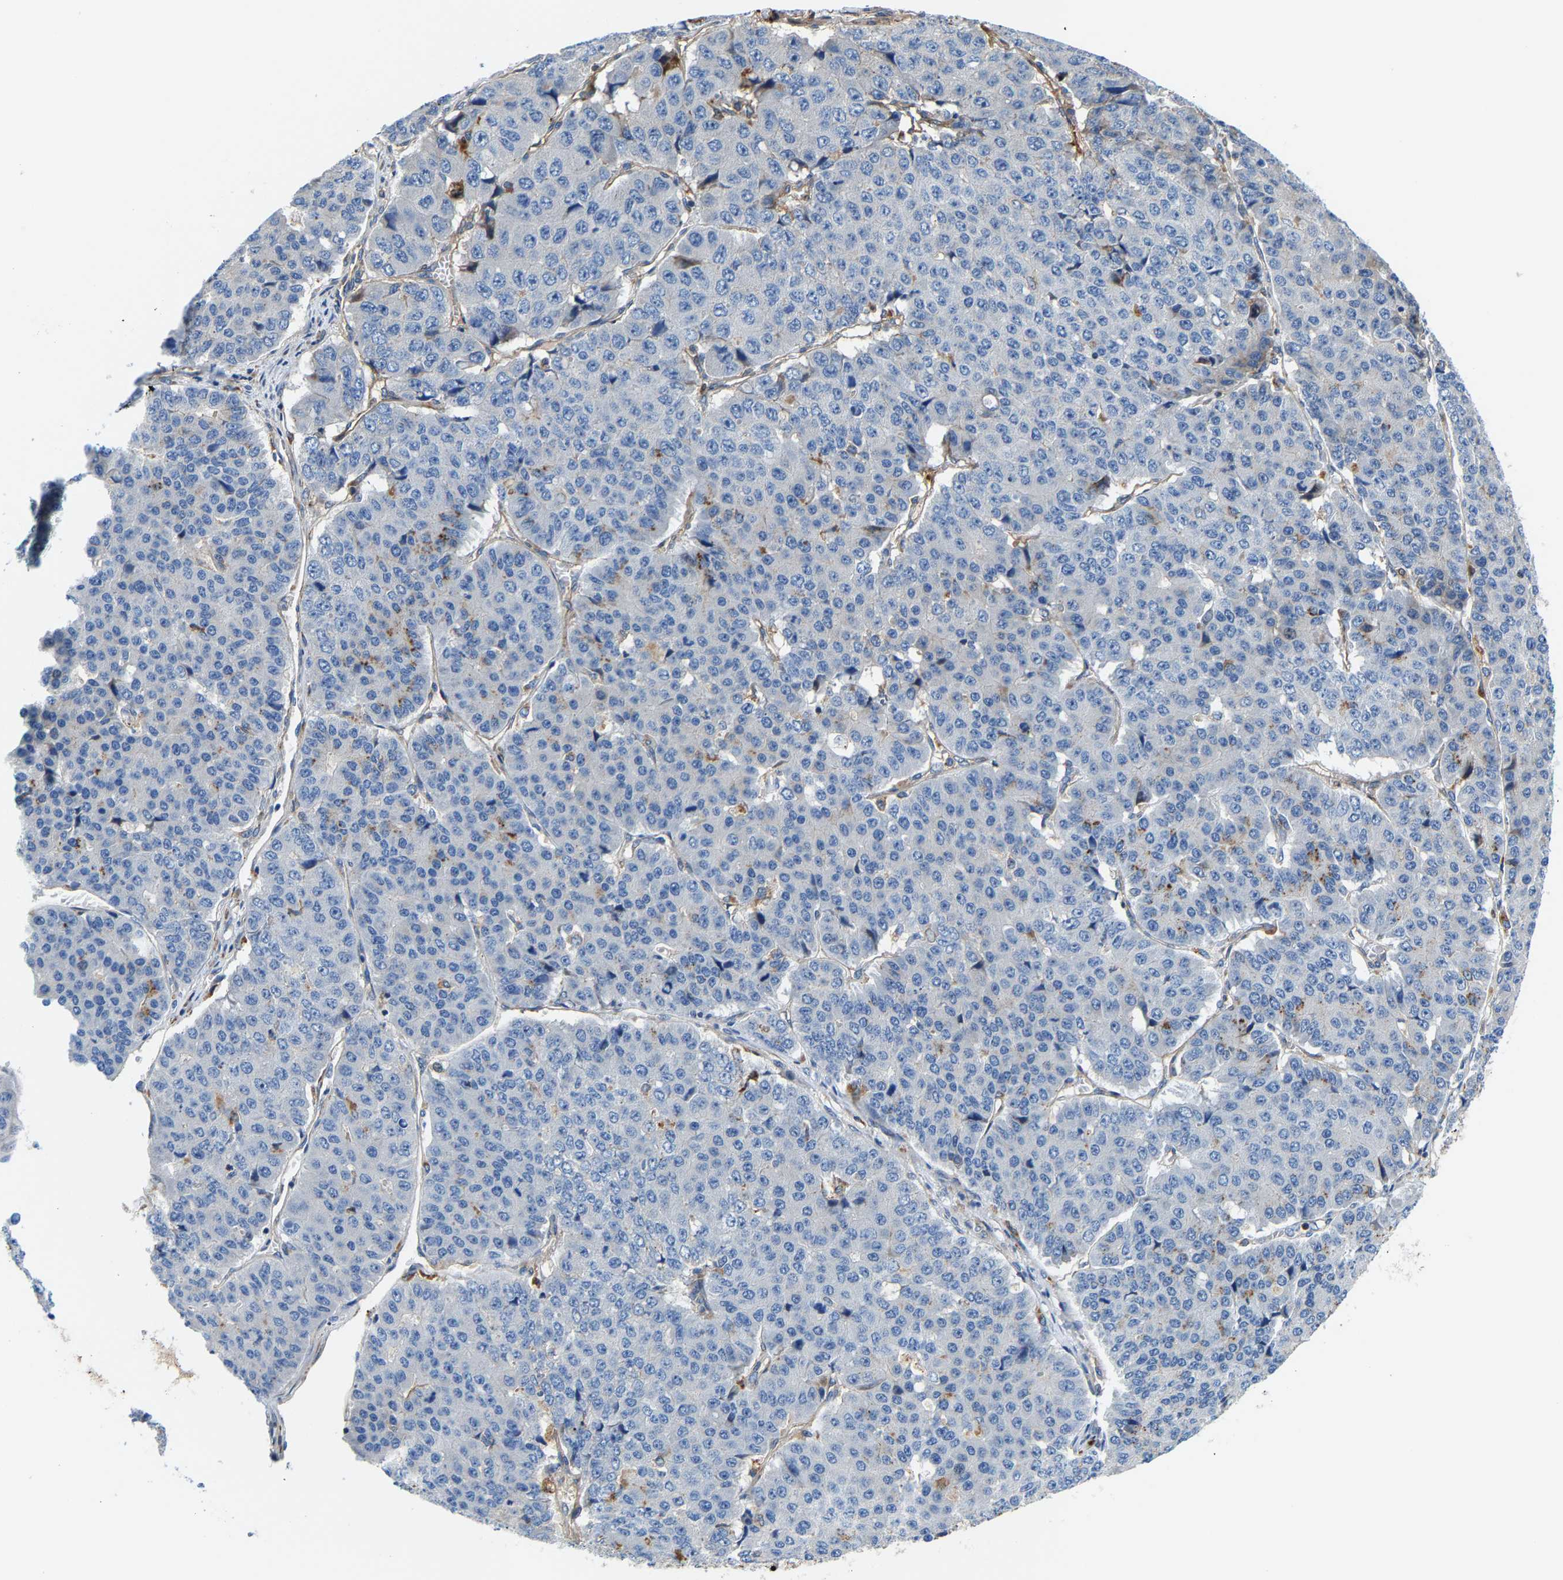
{"staining": {"intensity": "negative", "quantity": "none", "location": "none"}, "tissue": "pancreatic cancer", "cell_type": "Tumor cells", "image_type": "cancer", "snomed": [{"axis": "morphology", "description": "Adenocarcinoma, NOS"}, {"axis": "topography", "description": "Pancreas"}], "caption": "A photomicrograph of pancreatic adenocarcinoma stained for a protein demonstrates no brown staining in tumor cells. The staining was performed using DAB (3,3'-diaminobenzidine) to visualize the protein expression in brown, while the nuclei were stained in blue with hematoxylin (Magnification: 20x).", "gene": "DPP7", "patient": {"sex": "male", "age": 50}}